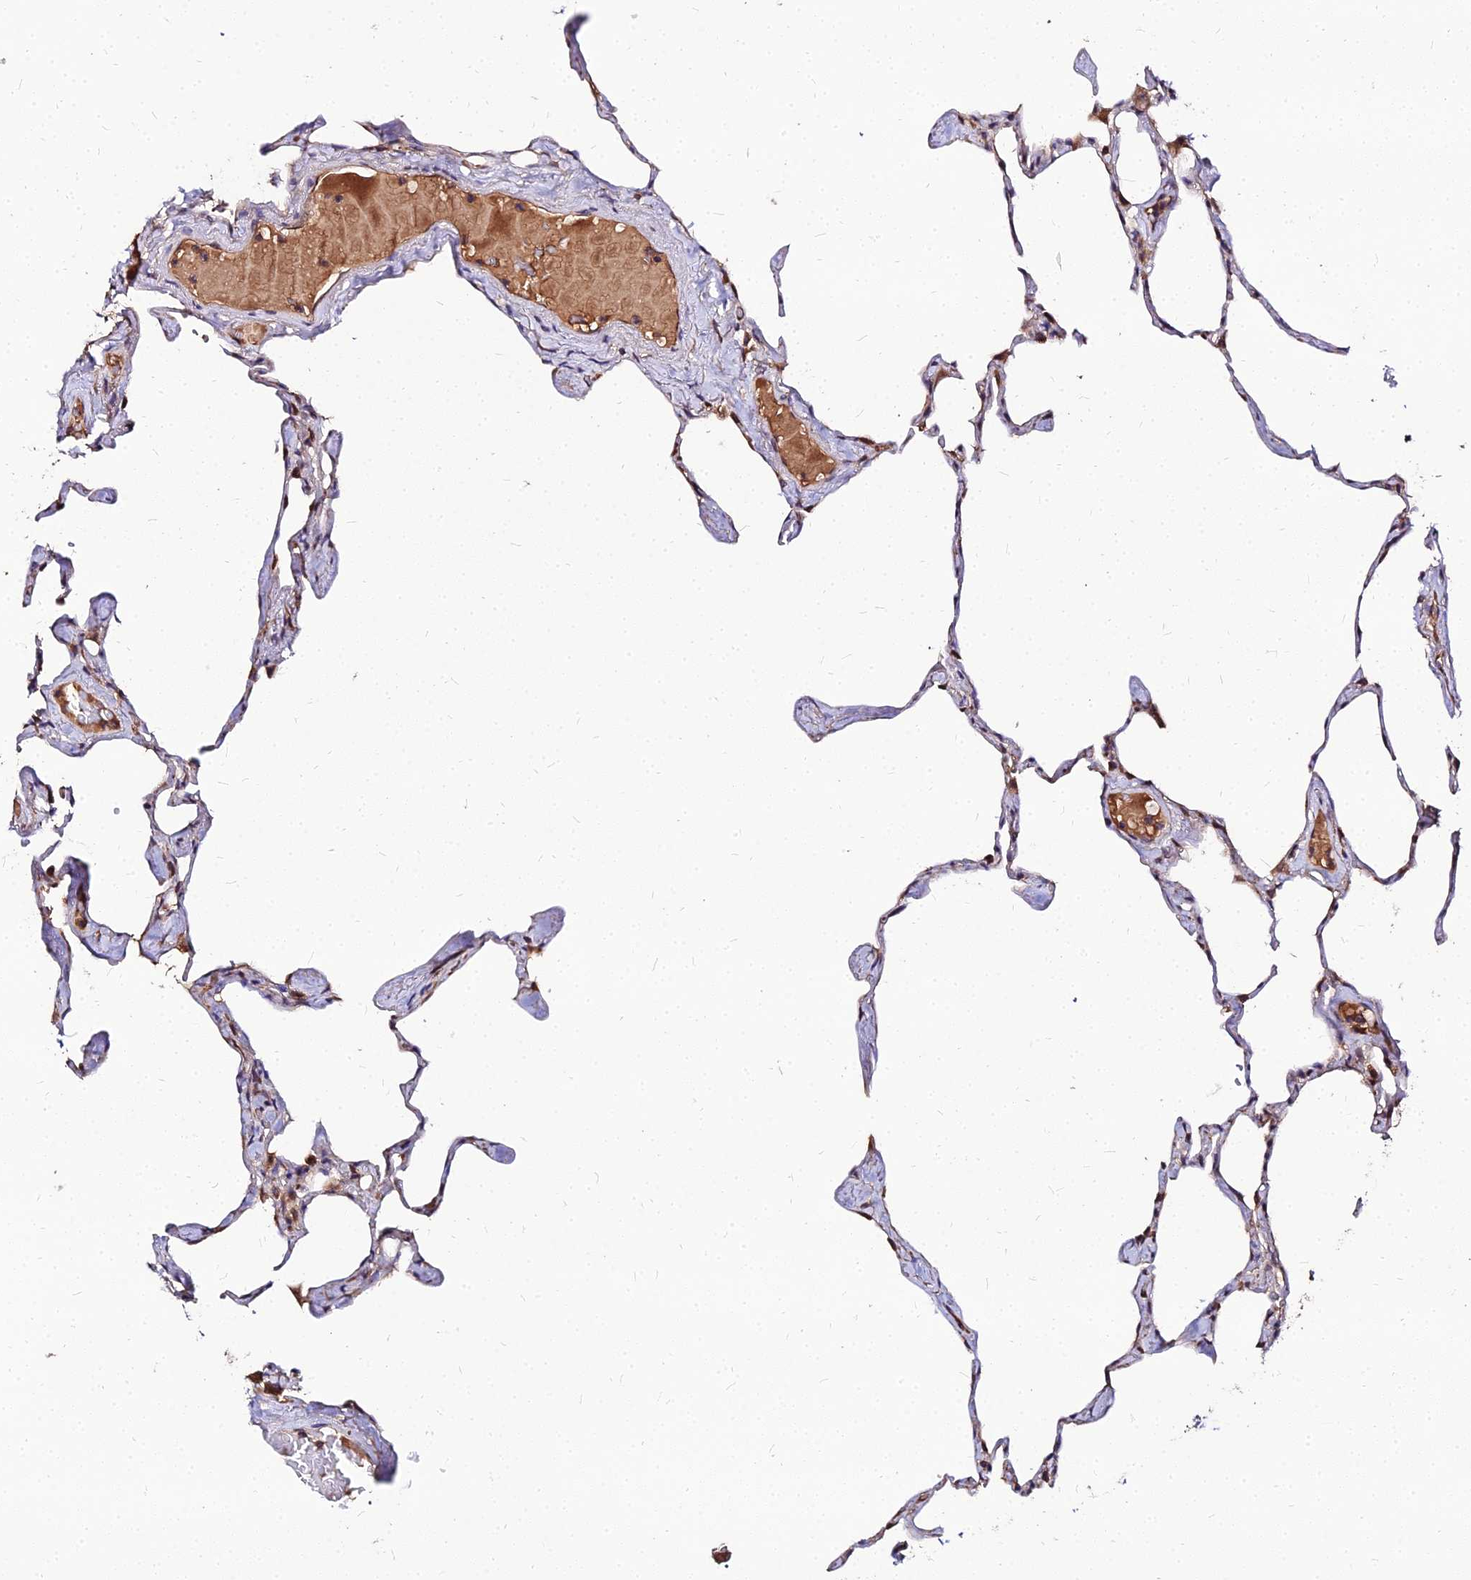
{"staining": {"intensity": "moderate", "quantity": "25%-75%", "location": "cytoplasmic/membranous"}, "tissue": "lung", "cell_type": "Alveolar cells", "image_type": "normal", "snomed": [{"axis": "morphology", "description": "Normal tissue, NOS"}, {"axis": "topography", "description": "Lung"}], "caption": "Protein expression analysis of normal lung shows moderate cytoplasmic/membranous expression in about 25%-75% of alveolar cells.", "gene": "PDE4D", "patient": {"sex": "male", "age": 65}}